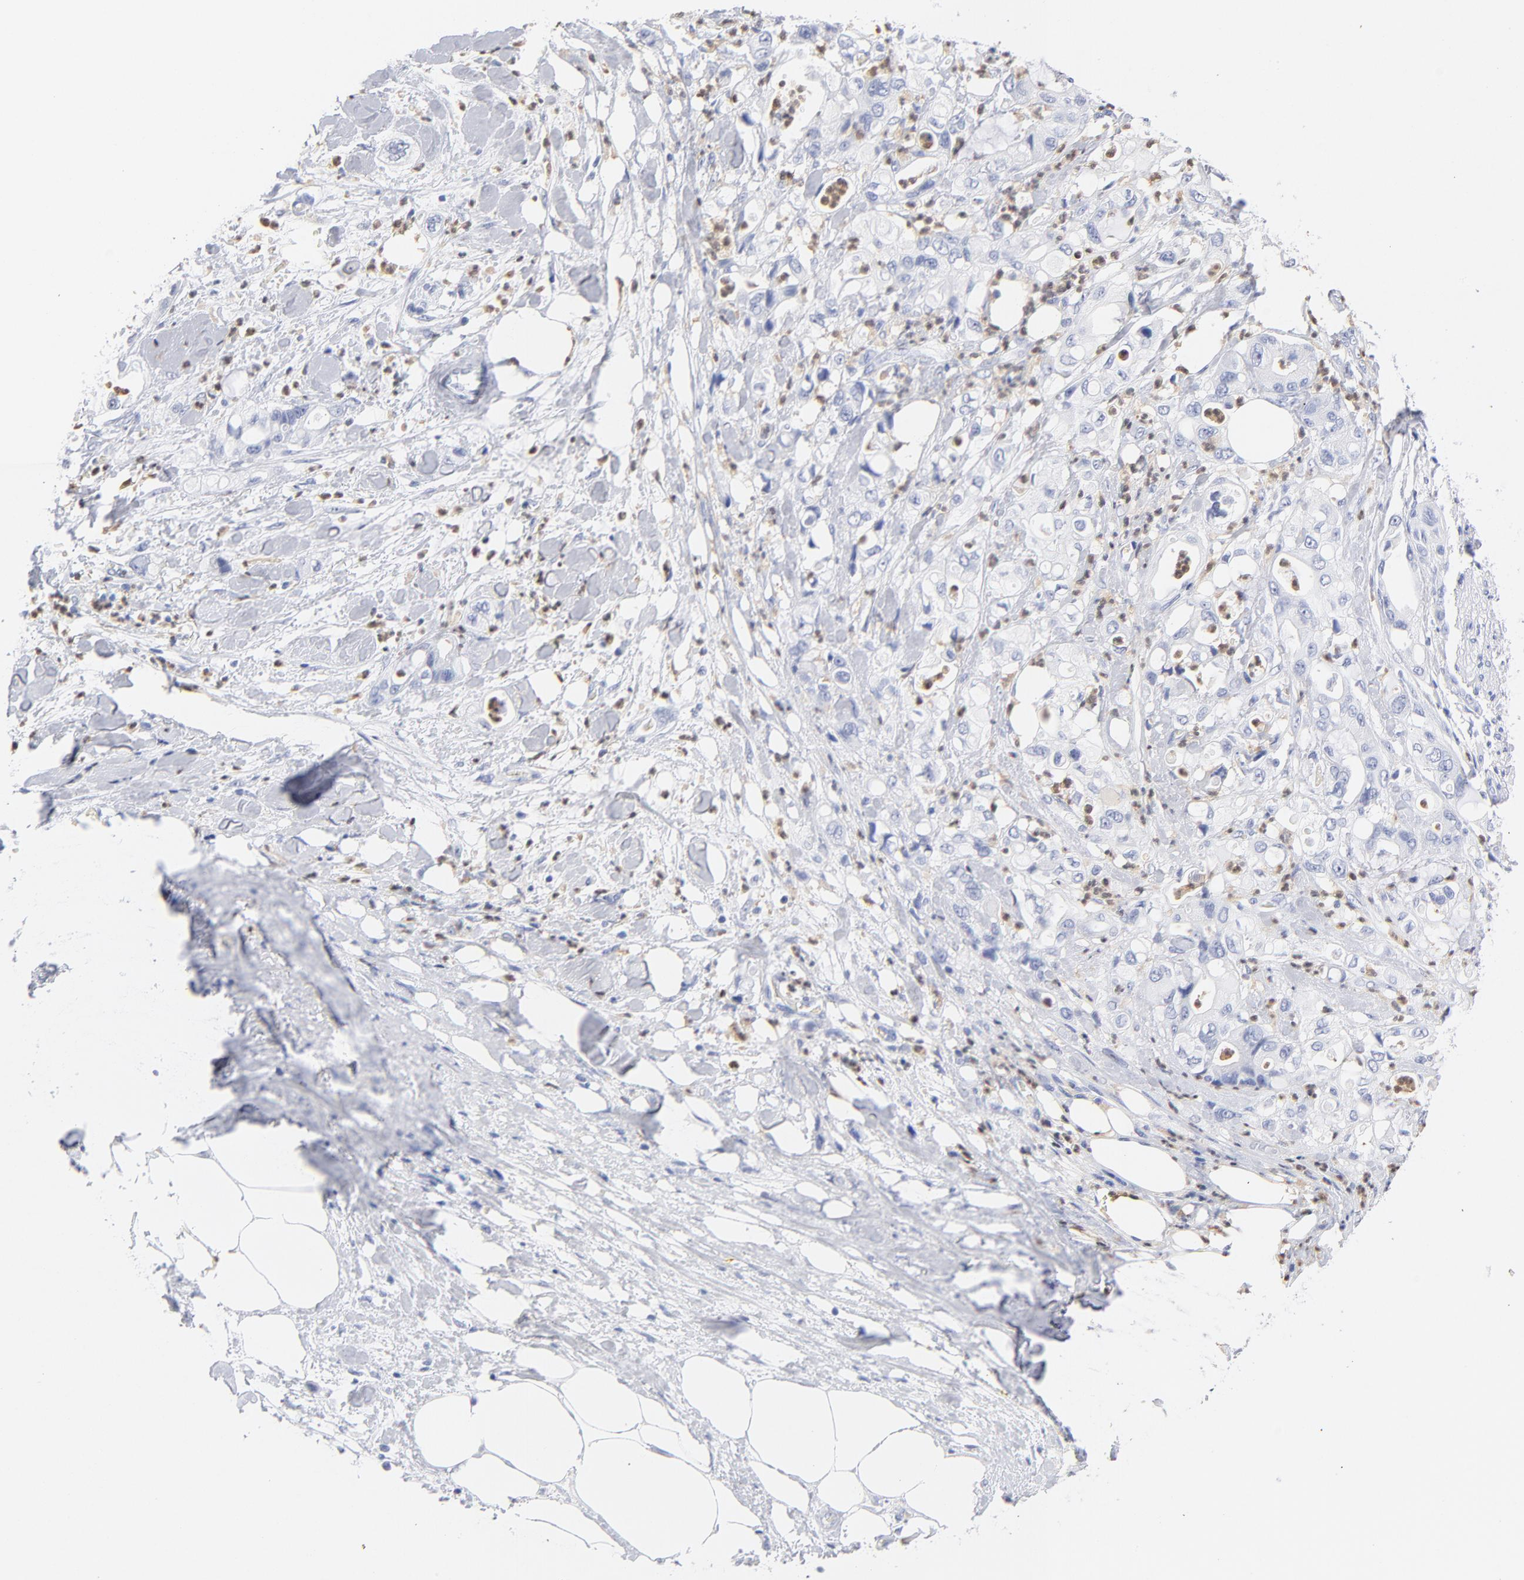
{"staining": {"intensity": "negative", "quantity": "none", "location": "none"}, "tissue": "pancreatic cancer", "cell_type": "Tumor cells", "image_type": "cancer", "snomed": [{"axis": "morphology", "description": "Adenocarcinoma, NOS"}, {"axis": "topography", "description": "Pancreas"}], "caption": "A micrograph of human pancreatic cancer (adenocarcinoma) is negative for staining in tumor cells.", "gene": "ARG1", "patient": {"sex": "male", "age": 70}}